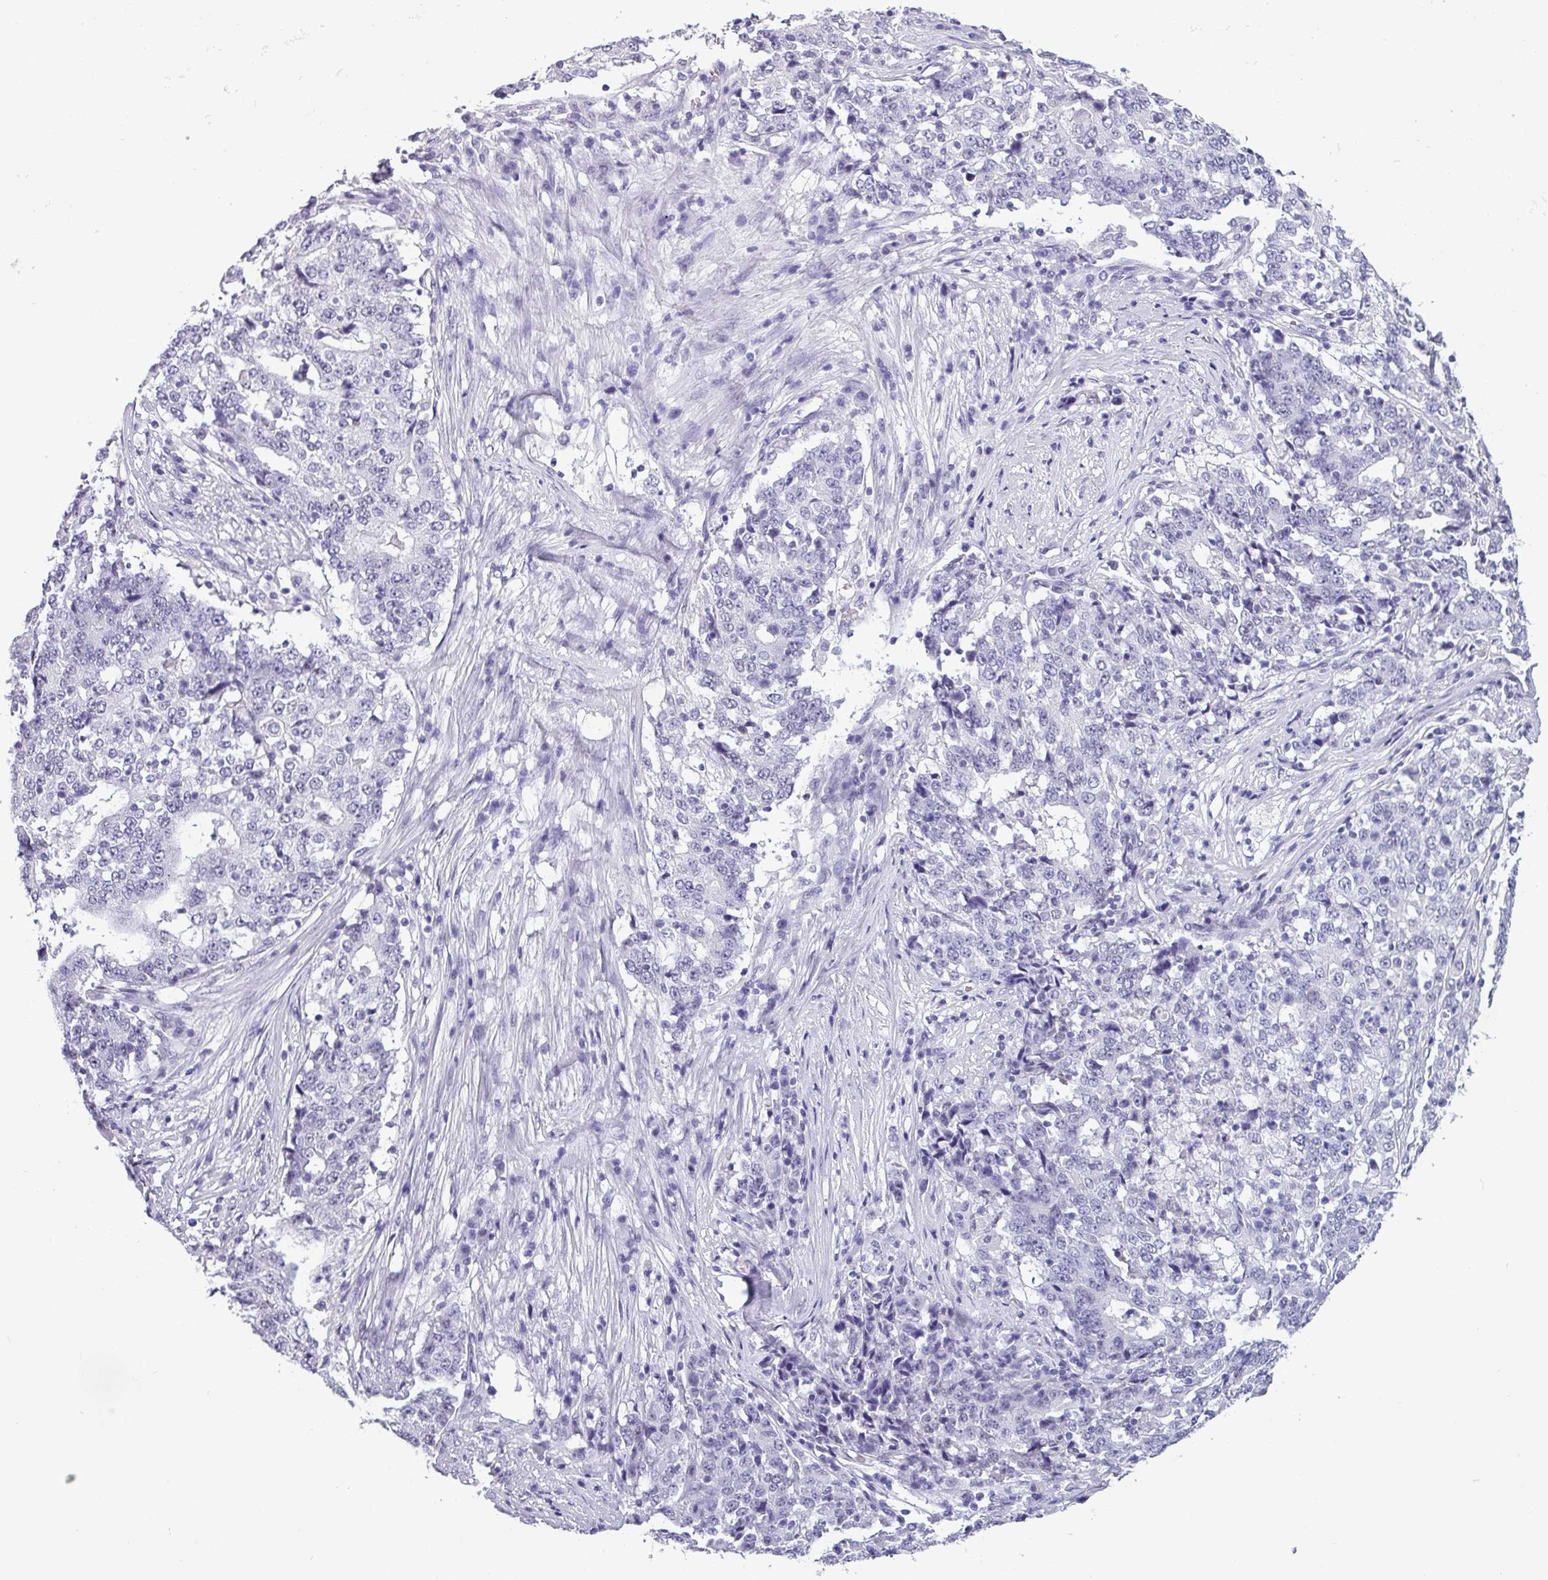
{"staining": {"intensity": "negative", "quantity": "none", "location": "none"}, "tissue": "stomach cancer", "cell_type": "Tumor cells", "image_type": "cancer", "snomed": [{"axis": "morphology", "description": "Adenocarcinoma, NOS"}, {"axis": "topography", "description": "Stomach"}], "caption": "A micrograph of adenocarcinoma (stomach) stained for a protein displays no brown staining in tumor cells. (Immunohistochemistry (ihc), brightfield microscopy, high magnification).", "gene": "SRGAP1", "patient": {"sex": "male", "age": 59}}